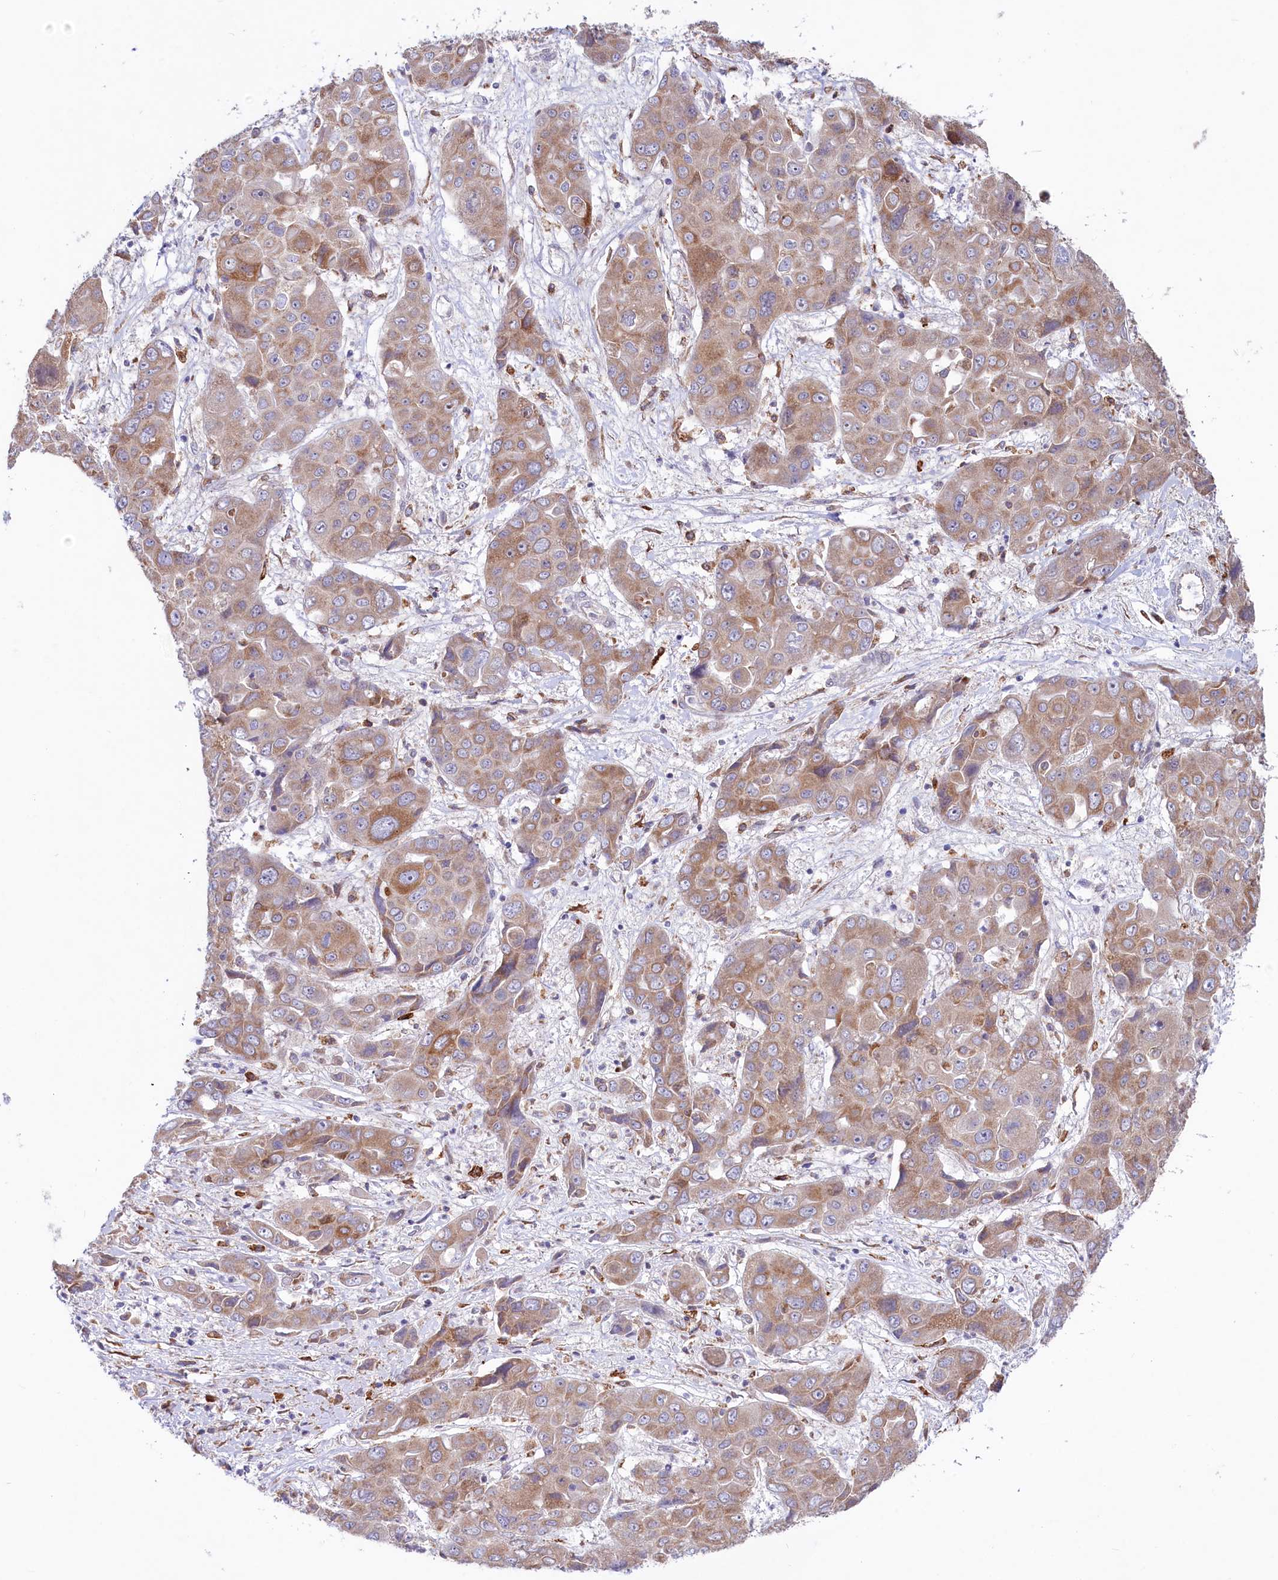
{"staining": {"intensity": "moderate", "quantity": ">75%", "location": "cytoplasmic/membranous"}, "tissue": "liver cancer", "cell_type": "Tumor cells", "image_type": "cancer", "snomed": [{"axis": "morphology", "description": "Cholangiocarcinoma"}, {"axis": "topography", "description": "Liver"}], "caption": "IHC (DAB (3,3'-diaminobenzidine)) staining of human liver cancer reveals moderate cytoplasmic/membranous protein positivity in approximately >75% of tumor cells.", "gene": "CHID1", "patient": {"sex": "male", "age": 67}}